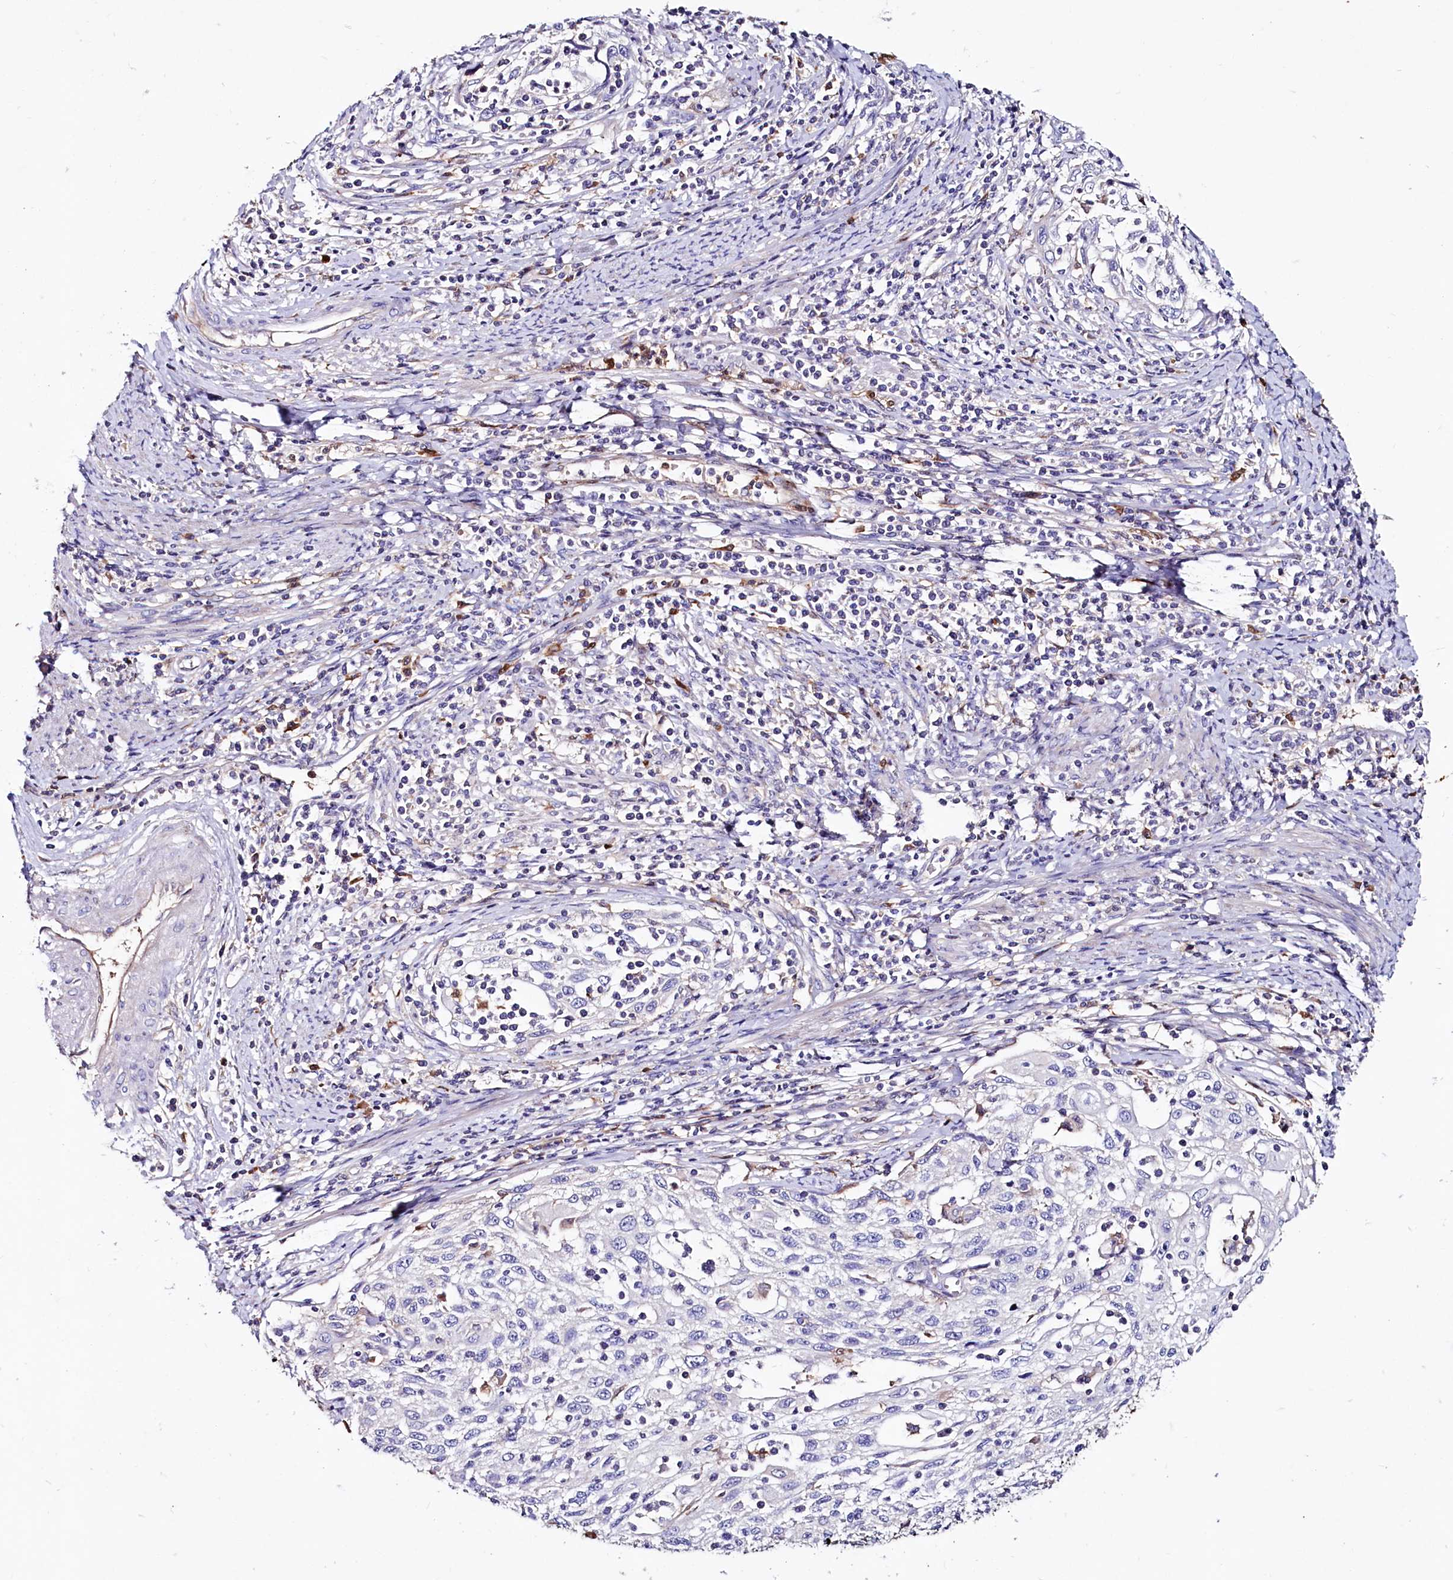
{"staining": {"intensity": "negative", "quantity": "none", "location": "none"}, "tissue": "cervical cancer", "cell_type": "Tumor cells", "image_type": "cancer", "snomed": [{"axis": "morphology", "description": "Squamous cell carcinoma, NOS"}, {"axis": "topography", "description": "Cervix"}], "caption": "This is an immunohistochemistry micrograph of human cervical cancer. There is no expression in tumor cells.", "gene": "IL17RD", "patient": {"sex": "female", "age": 70}}